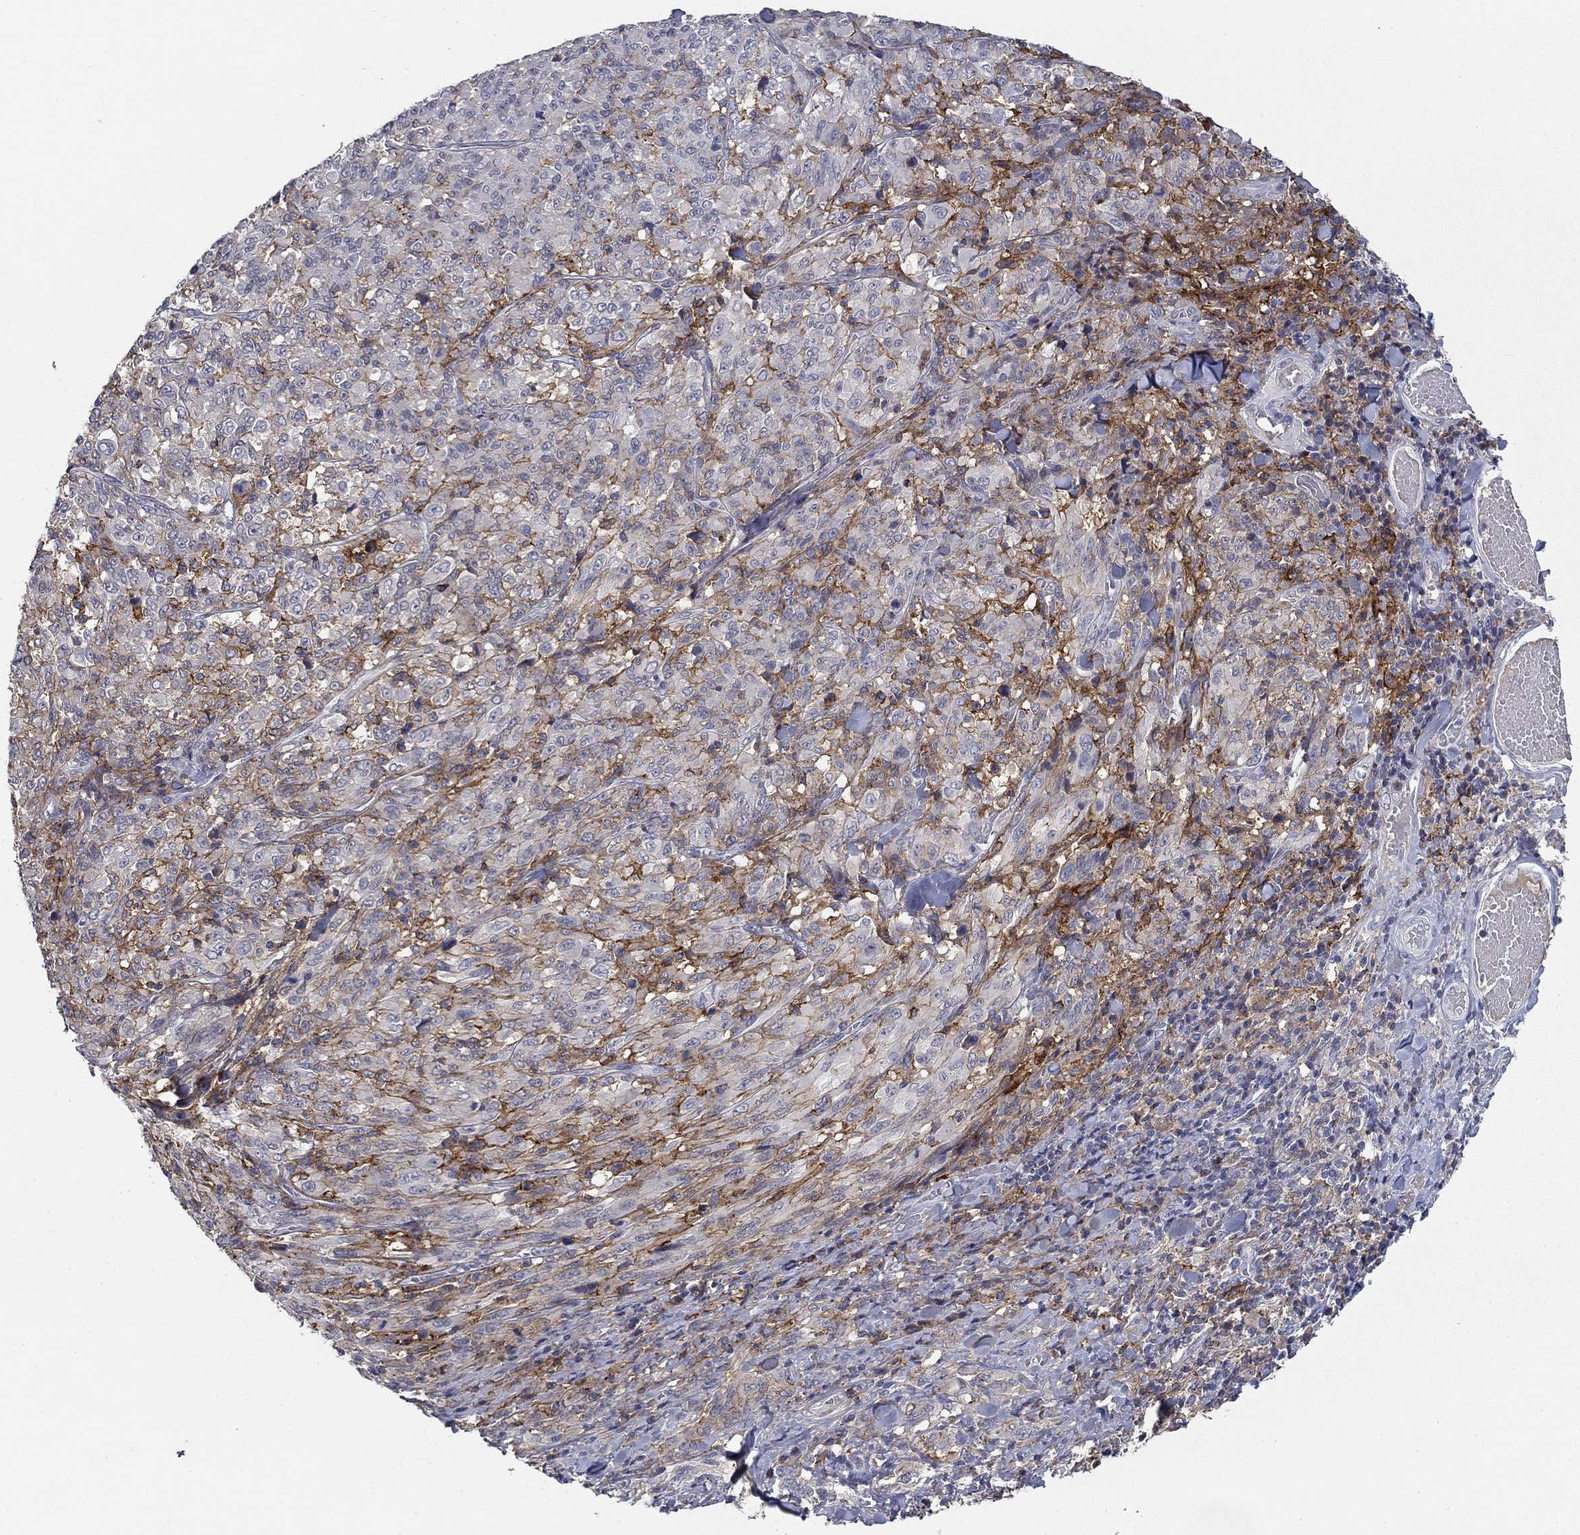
{"staining": {"intensity": "moderate", "quantity": "<25%", "location": "cytoplasmic/membranous"}, "tissue": "melanoma", "cell_type": "Tumor cells", "image_type": "cancer", "snomed": [{"axis": "morphology", "description": "Malignant melanoma, NOS"}, {"axis": "topography", "description": "Skin"}], "caption": "The image demonstrates immunohistochemical staining of melanoma. There is moderate cytoplasmic/membranous staining is appreciated in approximately <25% of tumor cells. The staining was performed using DAB (3,3'-diaminobenzidine), with brown indicating positive protein expression. Nuclei are stained blue with hematoxylin.", "gene": "CD274", "patient": {"sex": "female", "age": 91}}